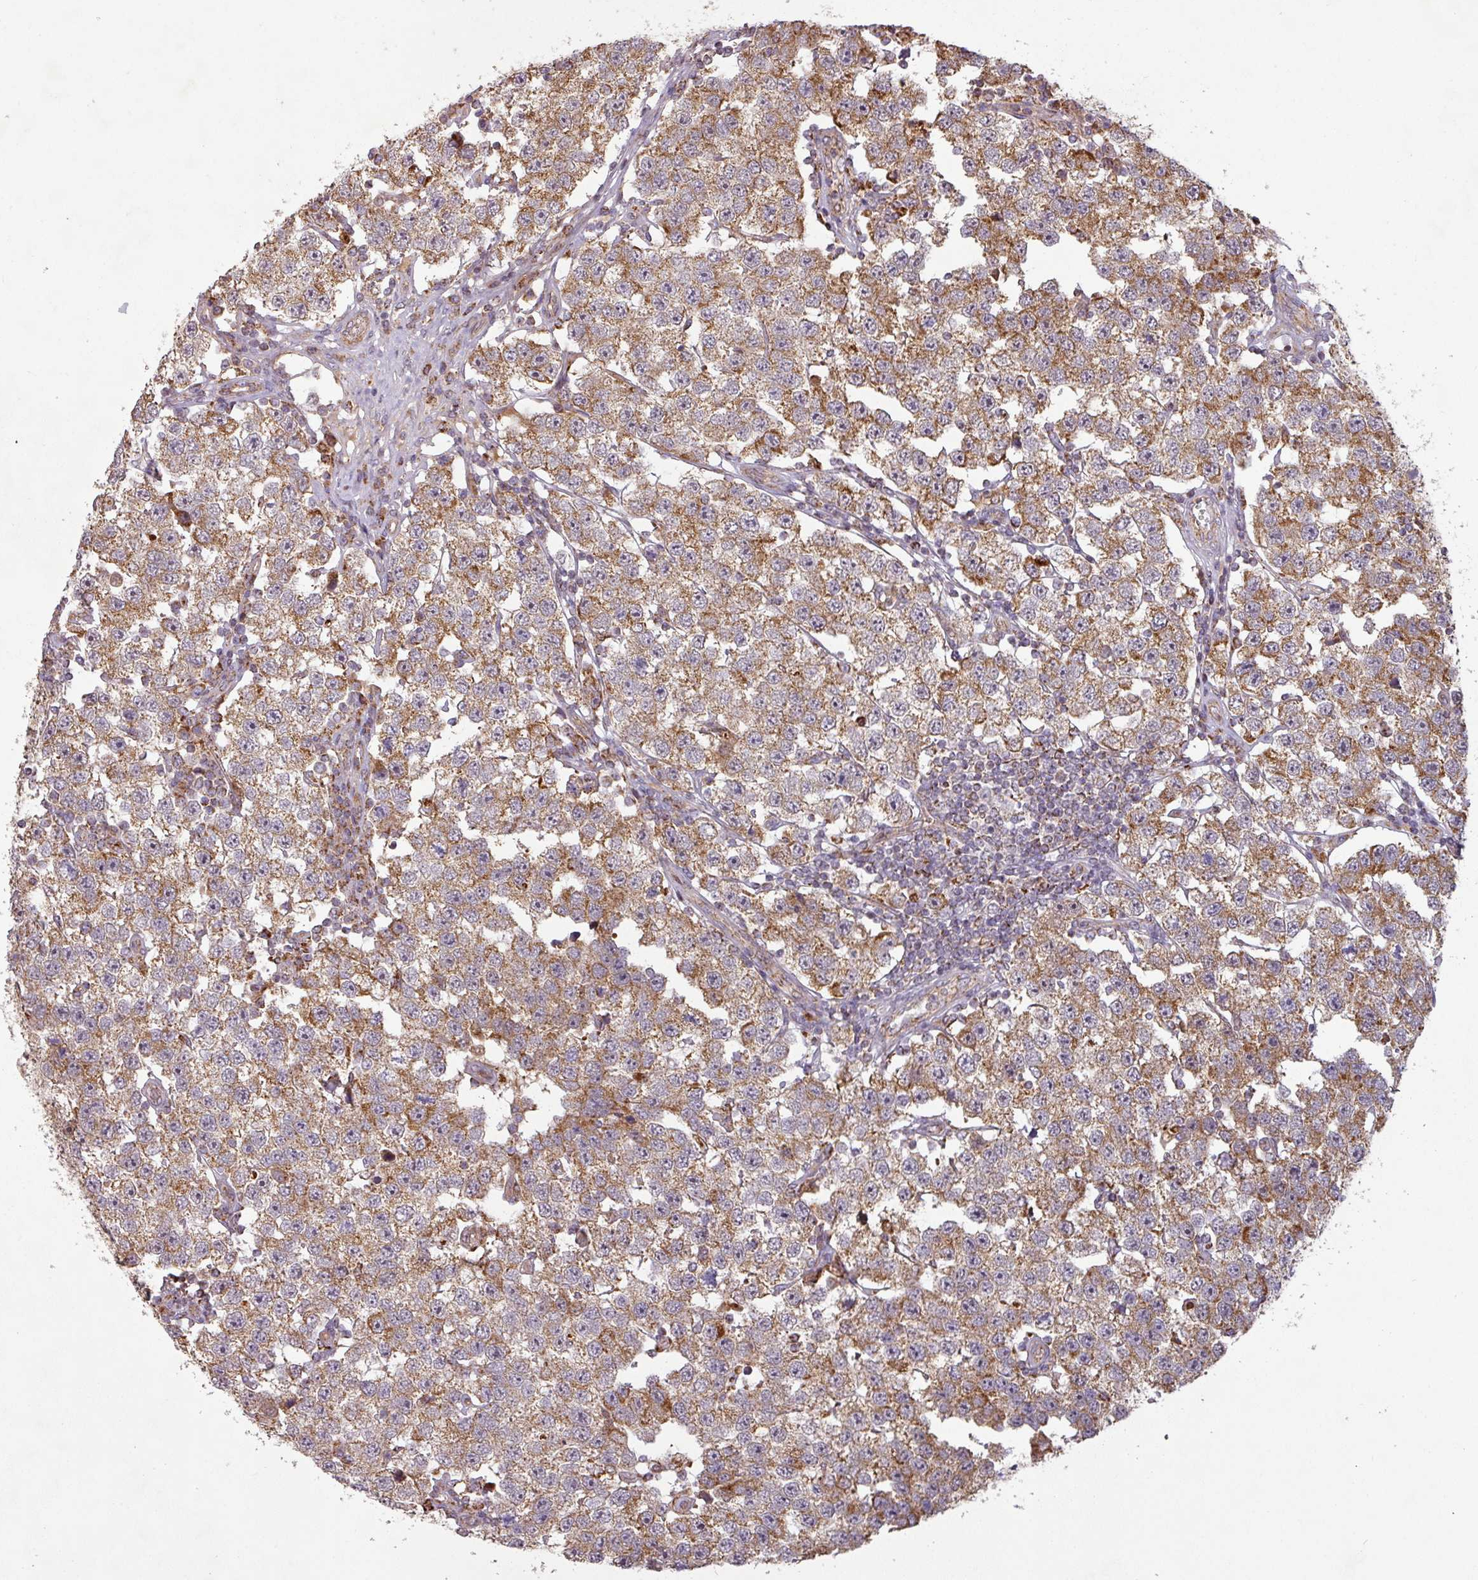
{"staining": {"intensity": "moderate", "quantity": ">75%", "location": "cytoplasmic/membranous"}, "tissue": "testis cancer", "cell_type": "Tumor cells", "image_type": "cancer", "snomed": [{"axis": "morphology", "description": "Seminoma, NOS"}, {"axis": "topography", "description": "Testis"}], "caption": "Moderate cytoplasmic/membranous positivity is identified in about >75% of tumor cells in testis cancer (seminoma). Using DAB (3,3'-diaminobenzidine) (brown) and hematoxylin (blue) stains, captured at high magnification using brightfield microscopy.", "gene": "GPD2", "patient": {"sex": "male", "age": 34}}